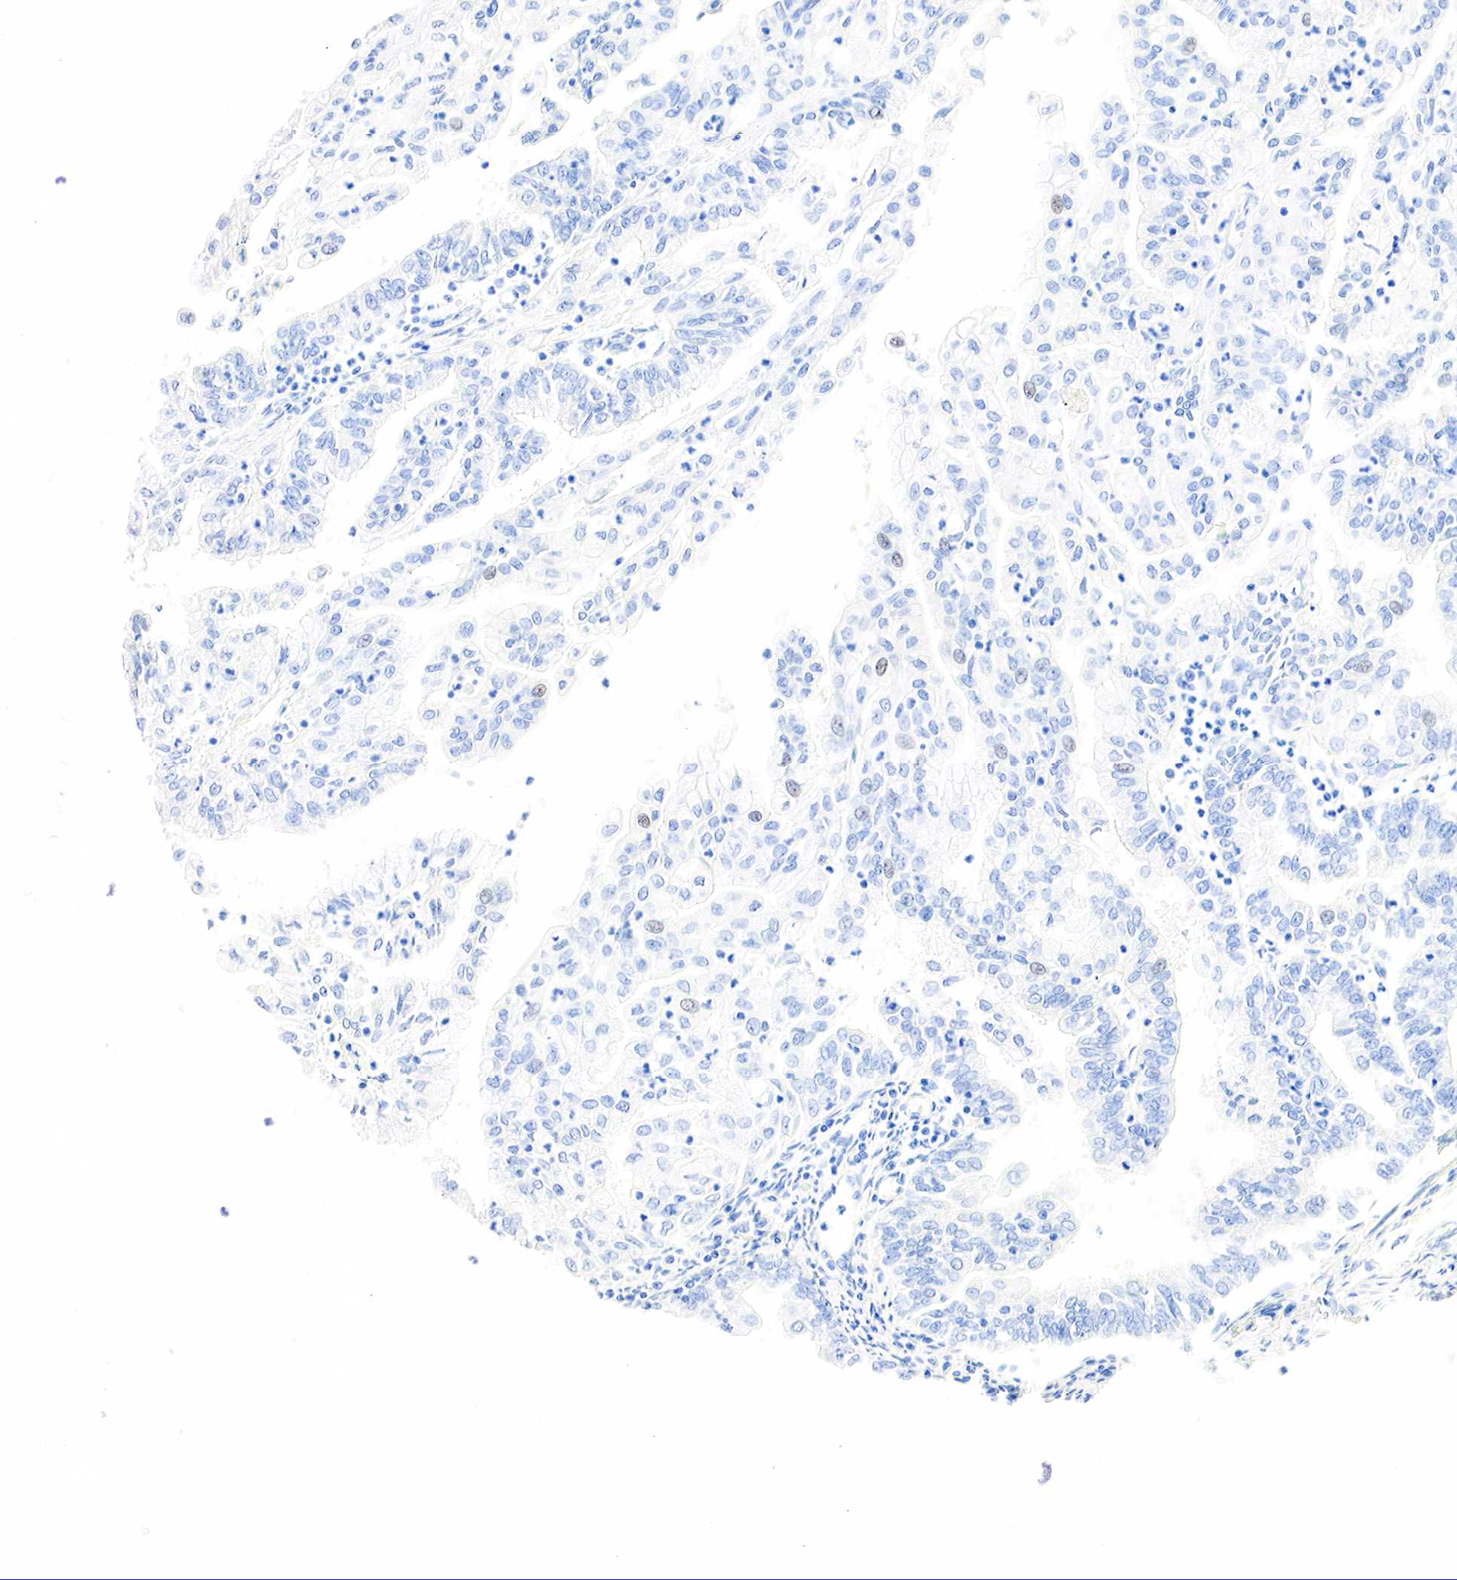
{"staining": {"intensity": "negative", "quantity": "none", "location": "none"}, "tissue": "endometrial cancer", "cell_type": "Tumor cells", "image_type": "cancer", "snomed": [{"axis": "morphology", "description": "Adenocarcinoma, NOS"}, {"axis": "topography", "description": "Endometrium"}], "caption": "A histopathology image of human endometrial adenocarcinoma is negative for staining in tumor cells.", "gene": "PTH", "patient": {"sex": "female", "age": 75}}